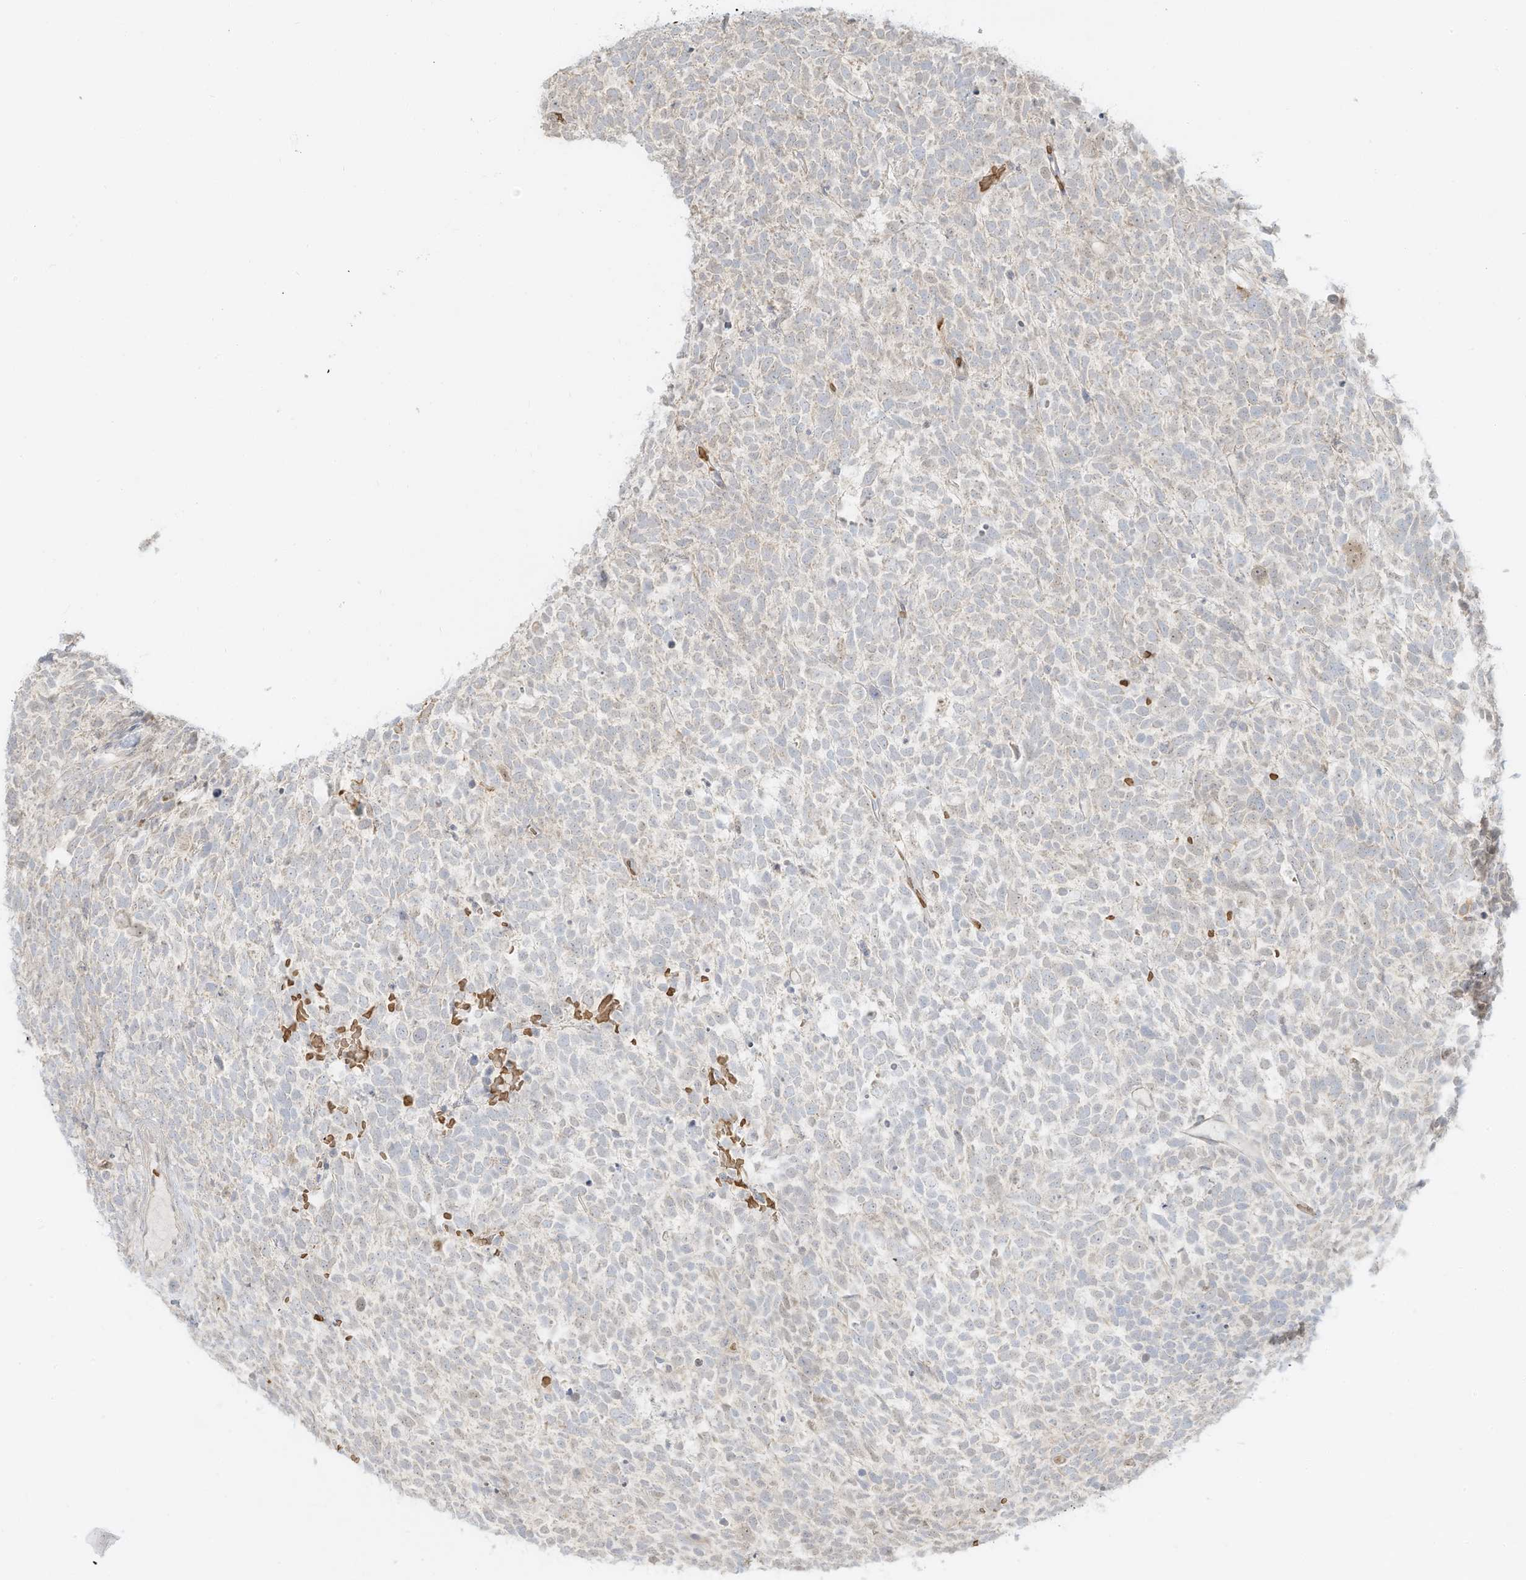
{"staining": {"intensity": "negative", "quantity": "none", "location": "none"}, "tissue": "urothelial cancer", "cell_type": "Tumor cells", "image_type": "cancer", "snomed": [{"axis": "morphology", "description": "Urothelial carcinoma, High grade"}, {"axis": "topography", "description": "Urinary bladder"}], "caption": "Immunohistochemistry (IHC) histopathology image of neoplastic tissue: human urothelial cancer stained with DAB (3,3'-diaminobenzidine) reveals no significant protein expression in tumor cells.", "gene": "OFD1", "patient": {"sex": "female", "age": 82}}